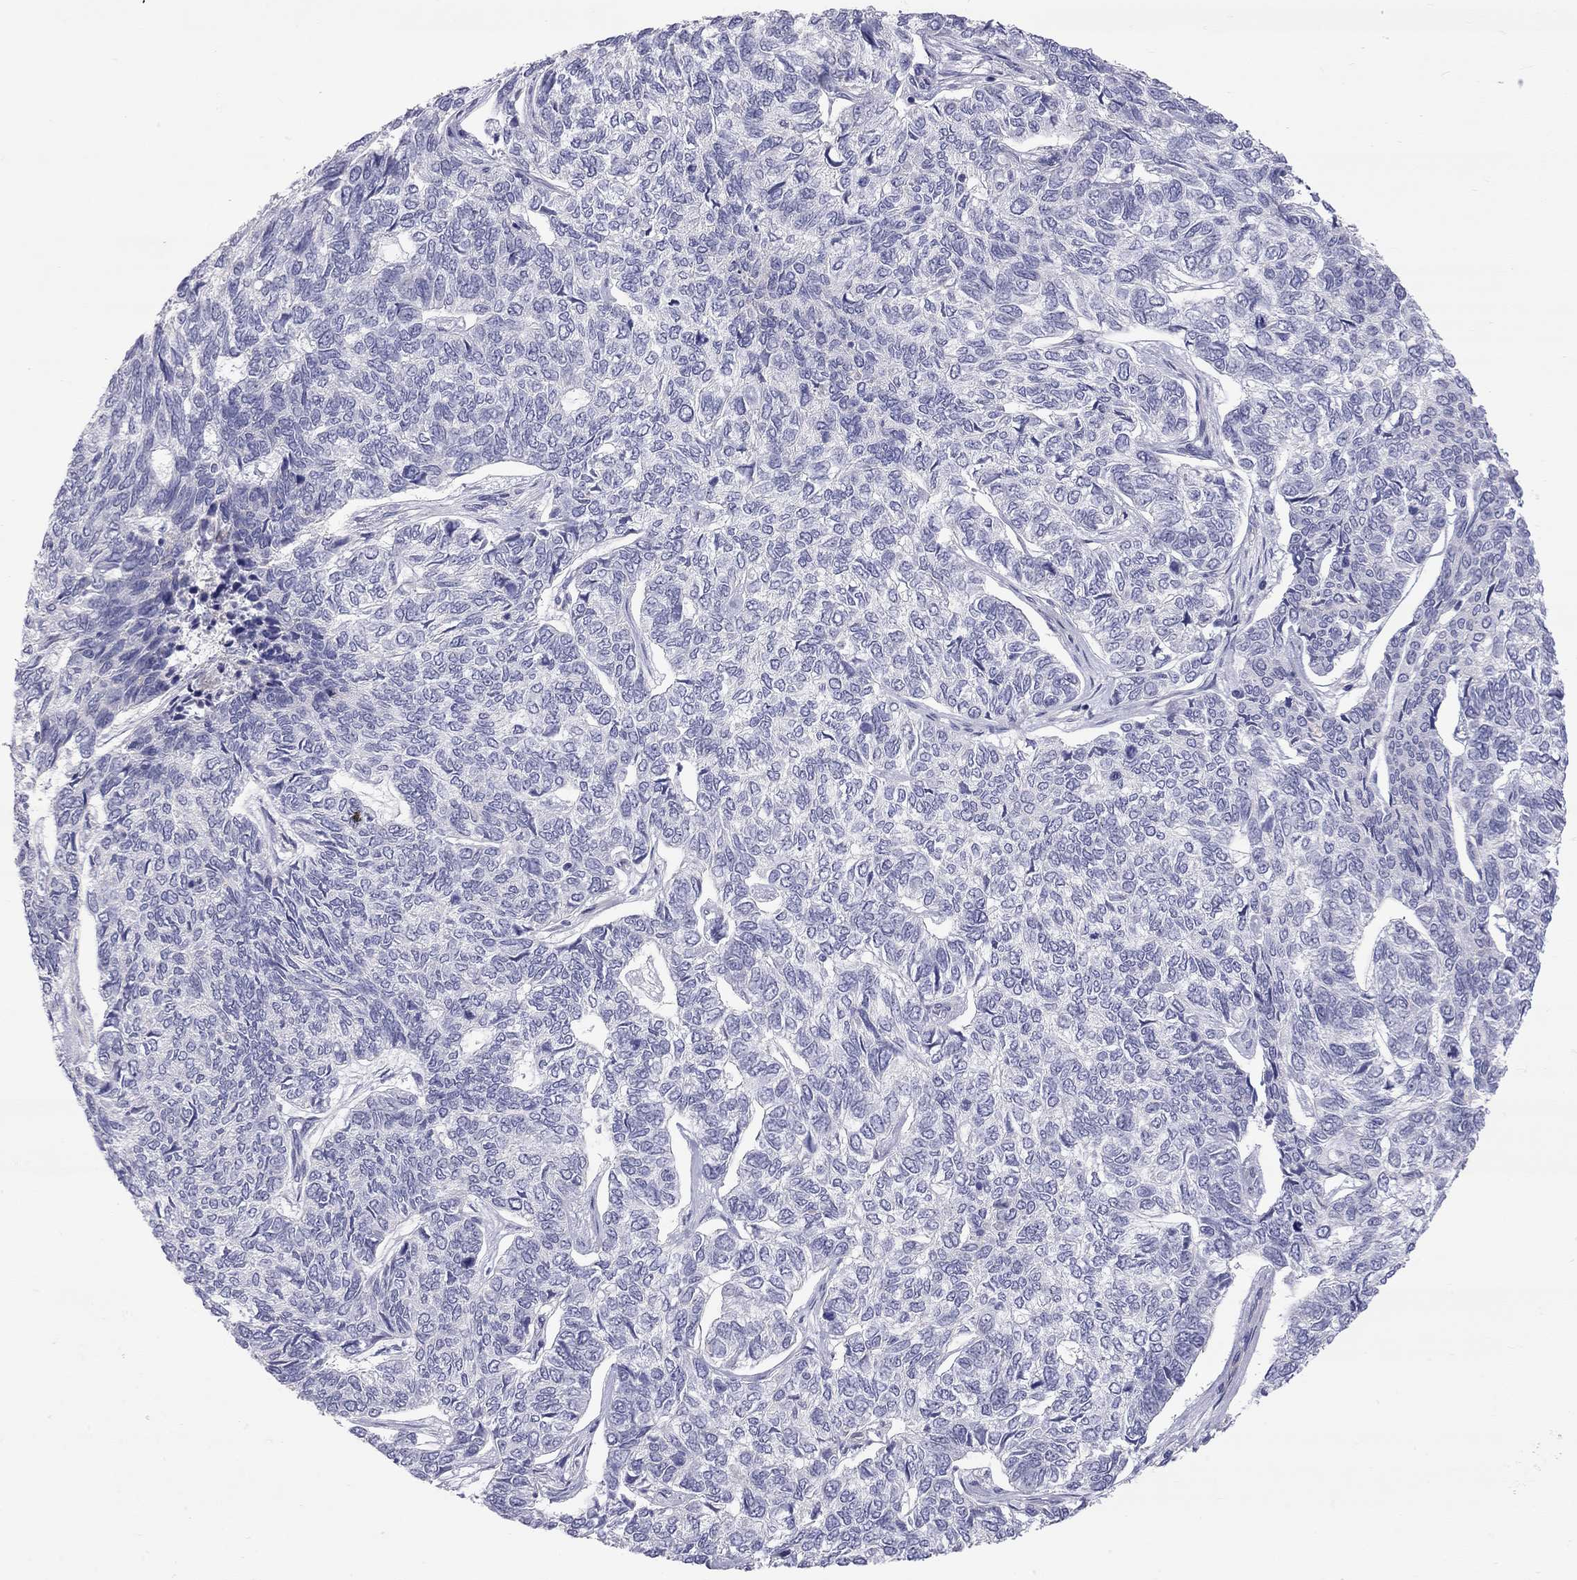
{"staining": {"intensity": "negative", "quantity": "none", "location": "none"}, "tissue": "skin cancer", "cell_type": "Tumor cells", "image_type": "cancer", "snomed": [{"axis": "morphology", "description": "Basal cell carcinoma"}, {"axis": "topography", "description": "Skin"}], "caption": "Immunohistochemical staining of human skin basal cell carcinoma displays no significant staining in tumor cells.", "gene": "TDRD6", "patient": {"sex": "female", "age": 65}}